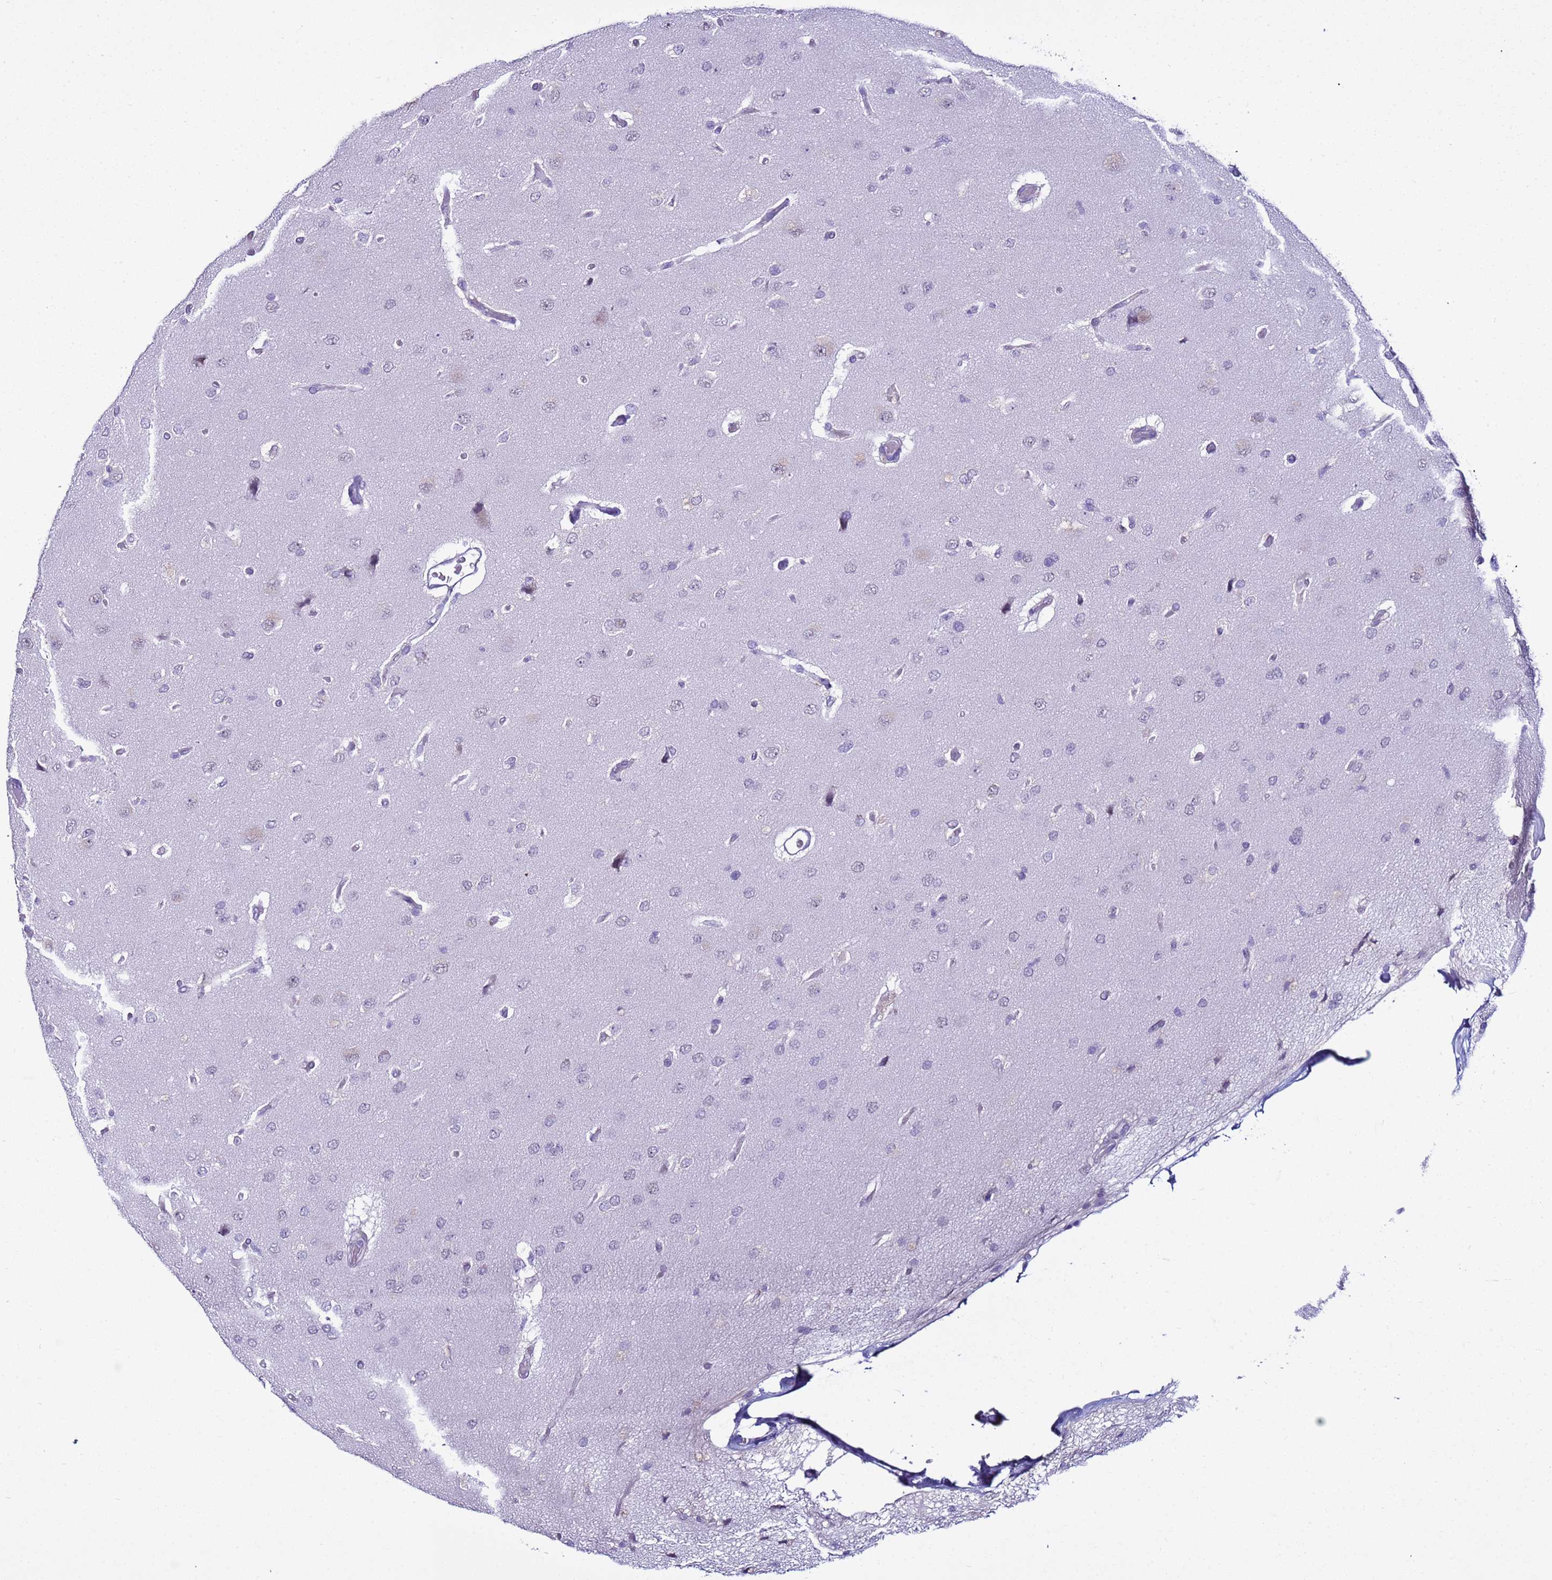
{"staining": {"intensity": "negative", "quantity": "none", "location": "none"}, "tissue": "glioma", "cell_type": "Tumor cells", "image_type": "cancer", "snomed": [{"axis": "morphology", "description": "Glioma, malignant, High grade"}, {"axis": "topography", "description": "Brain"}], "caption": "This is a histopathology image of immunohistochemistry (IHC) staining of glioma, which shows no expression in tumor cells. The staining is performed using DAB (3,3'-diaminobenzidine) brown chromogen with nuclei counter-stained in using hematoxylin.", "gene": "LRRC10B", "patient": {"sex": "male", "age": 77}}